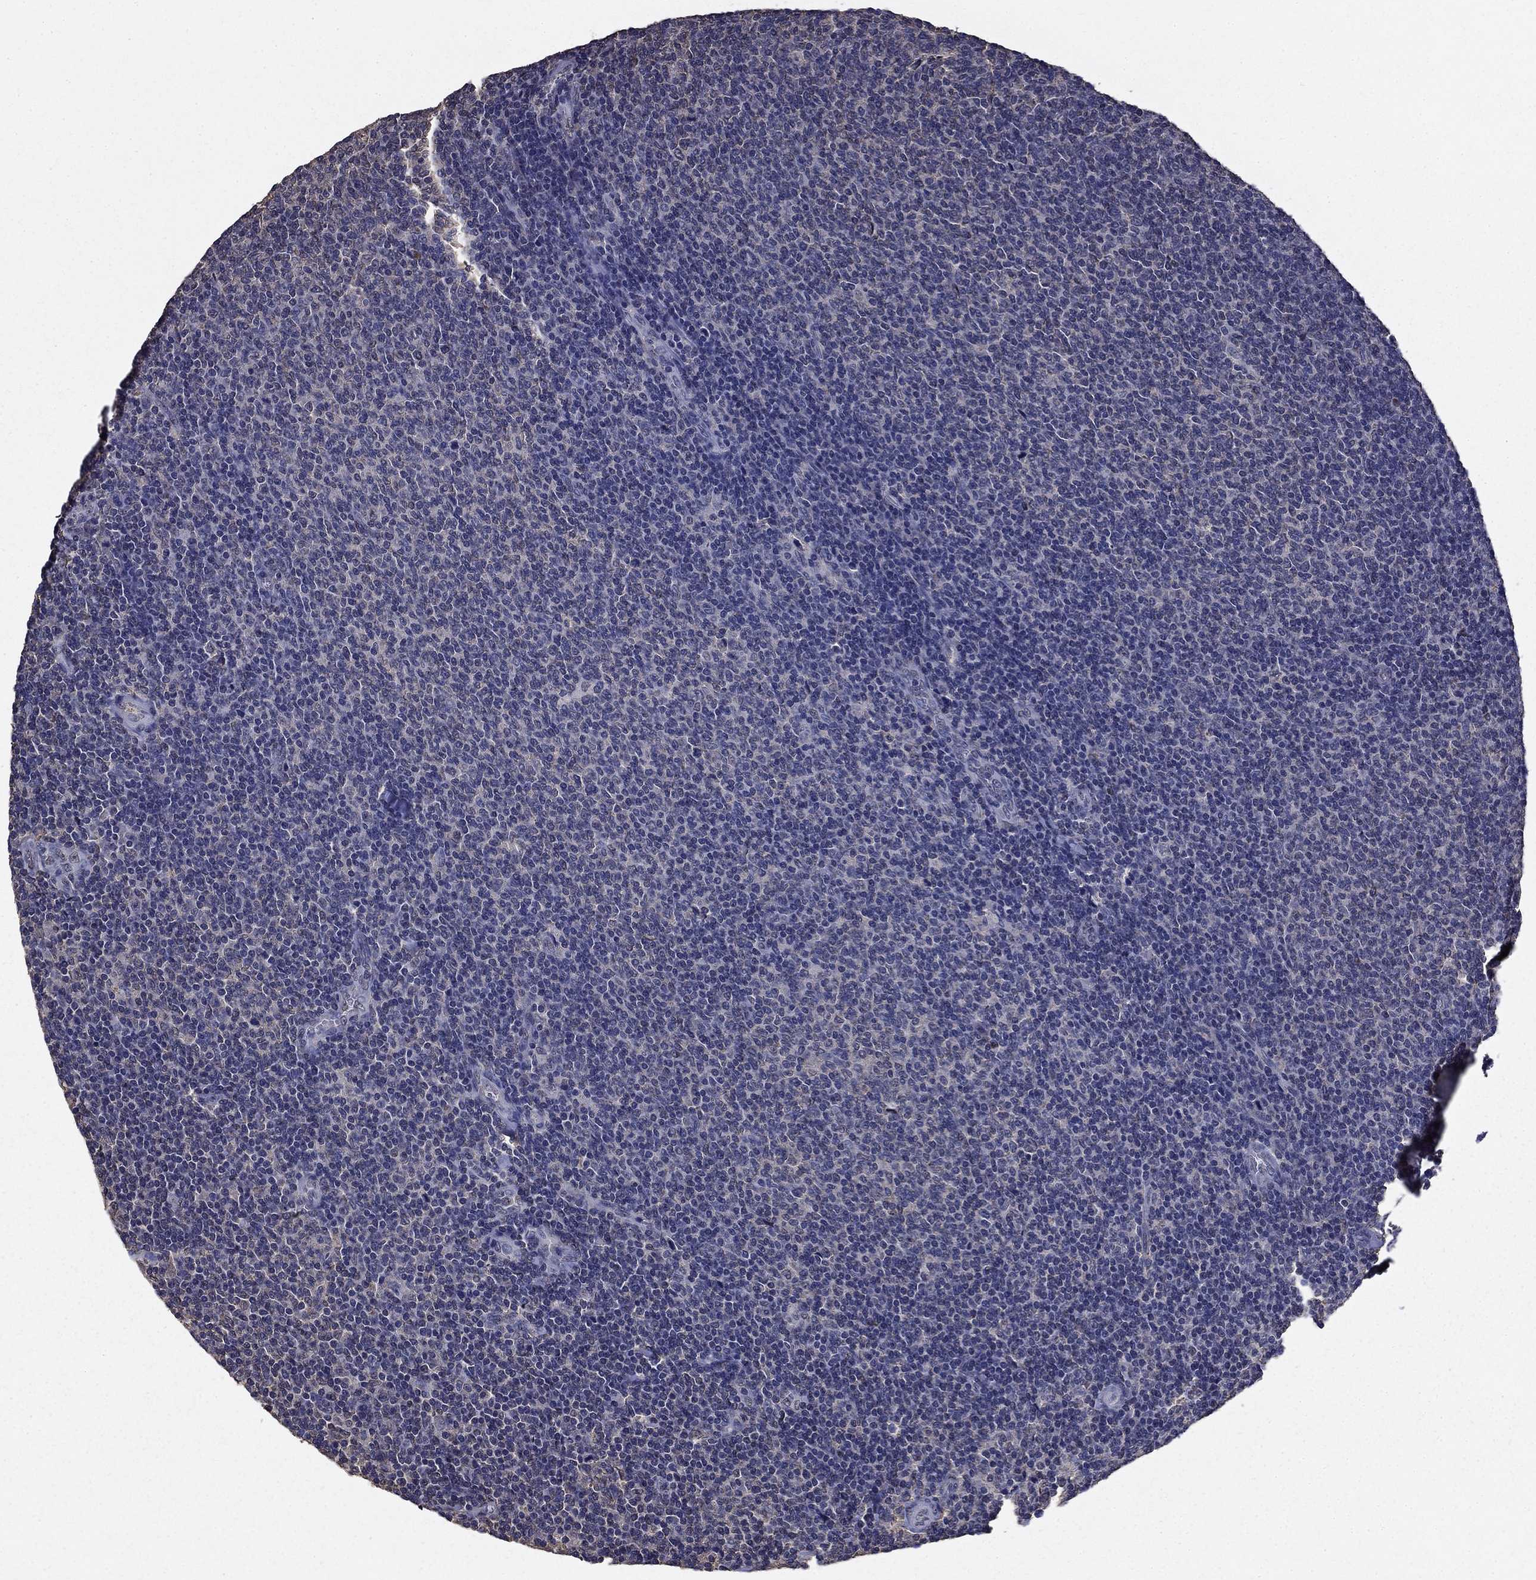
{"staining": {"intensity": "negative", "quantity": "none", "location": "none"}, "tissue": "lymphoma", "cell_type": "Tumor cells", "image_type": "cancer", "snomed": [{"axis": "morphology", "description": "Malignant lymphoma, non-Hodgkin's type, Low grade"}, {"axis": "topography", "description": "Lymph node"}], "caption": "Low-grade malignant lymphoma, non-Hodgkin's type was stained to show a protein in brown. There is no significant expression in tumor cells.", "gene": "MFAP3L", "patient": {"sex": "male", "age": 52}}